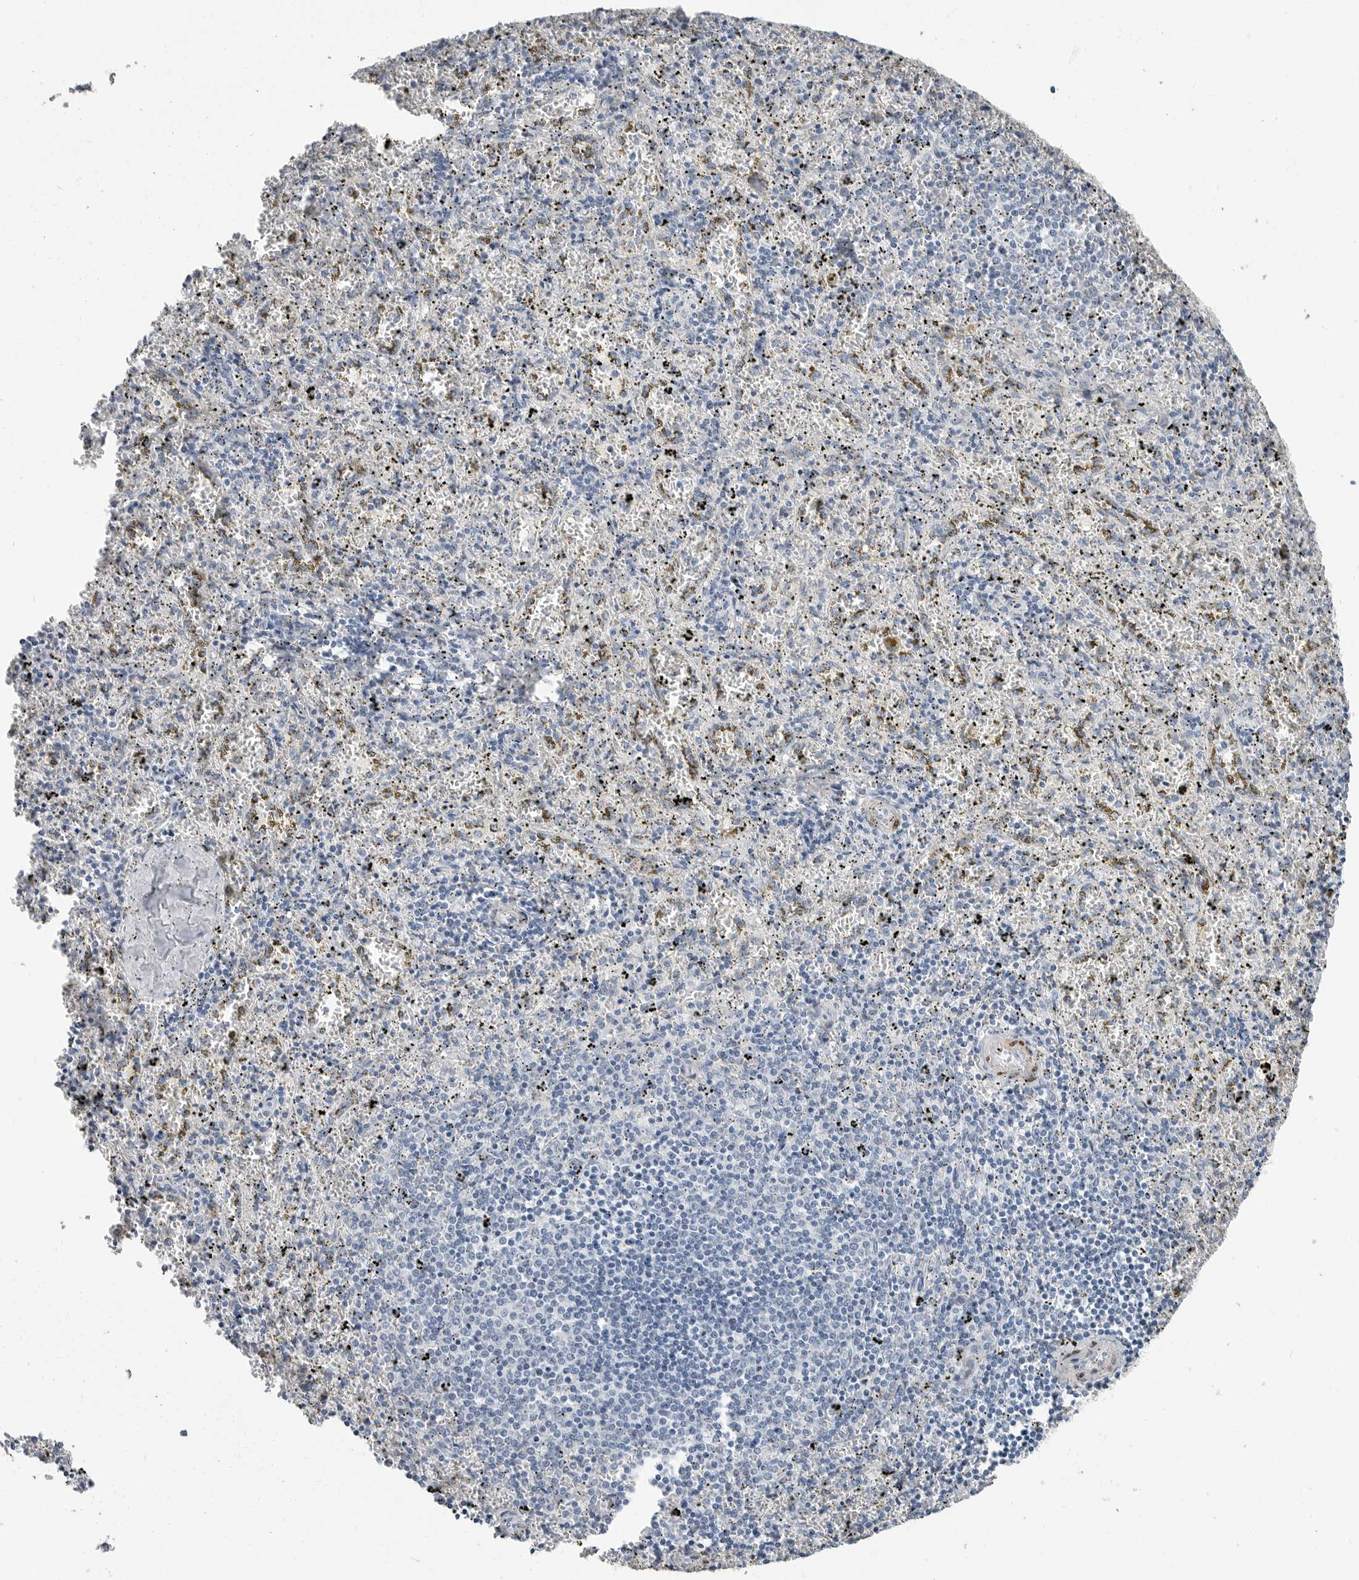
{"staining": {"intensity": "negative", "quantity": "none", "location": "none"}, "tissue": "spleen", "cell_type": "Cells in red pulp", "image_type": "normal", "snomed": [{"axis": "morphology", "description": "Normal tissue, NOS"}, {"axis": "topography", "description": "Spleen"}], "caption": "Cells in red pulp show no significant protein positivity in benign spleen. (DAB immunohistochemistry (IHC), high magnification).", "gene": "PLN", "patient": {"sex": "male", "age": 11}}